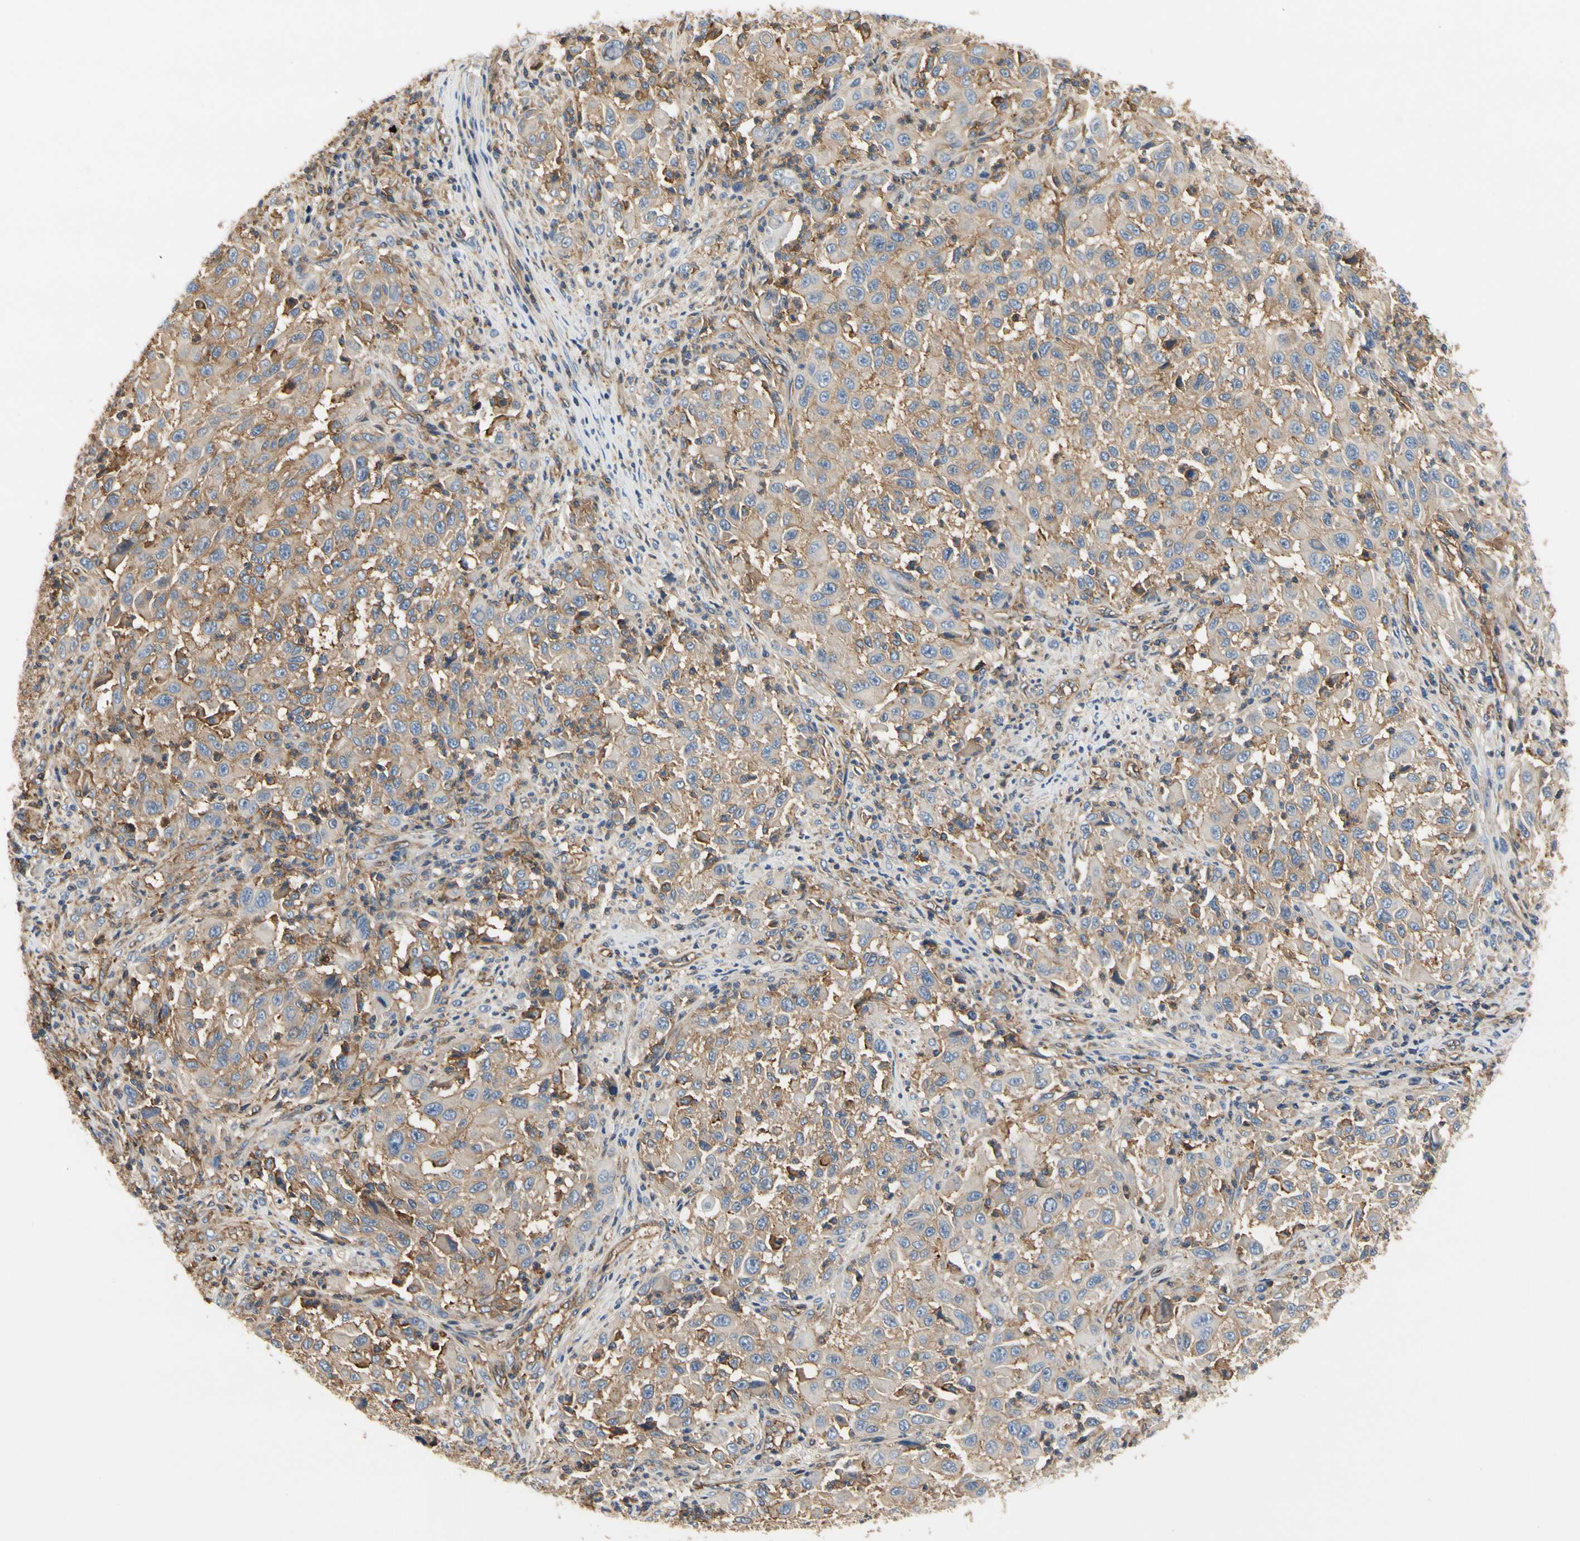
{"staining": {"intensity": "moderate", "quantity": "25%-75%", "location": "cytoplasmic/membranous"}, "tissue": "melanoma", "cell_type": "Tumor cells", "image_type": "cancer", "snomed": [{"axis": "morphology", "description": "Malignant melanoma, Metastatic site"}, {"axis": "topography", "description": "Lymph node"}], "caption": "Malignant melanoma (metastatic site) tissue shows moderate cytoplasmic/membranous expression in approximately 25%-75% of tumor cells, visualized by immunohistochemistry.", "gene": "IL1RL1", "patient": {"sex": "male", "age": 61}}